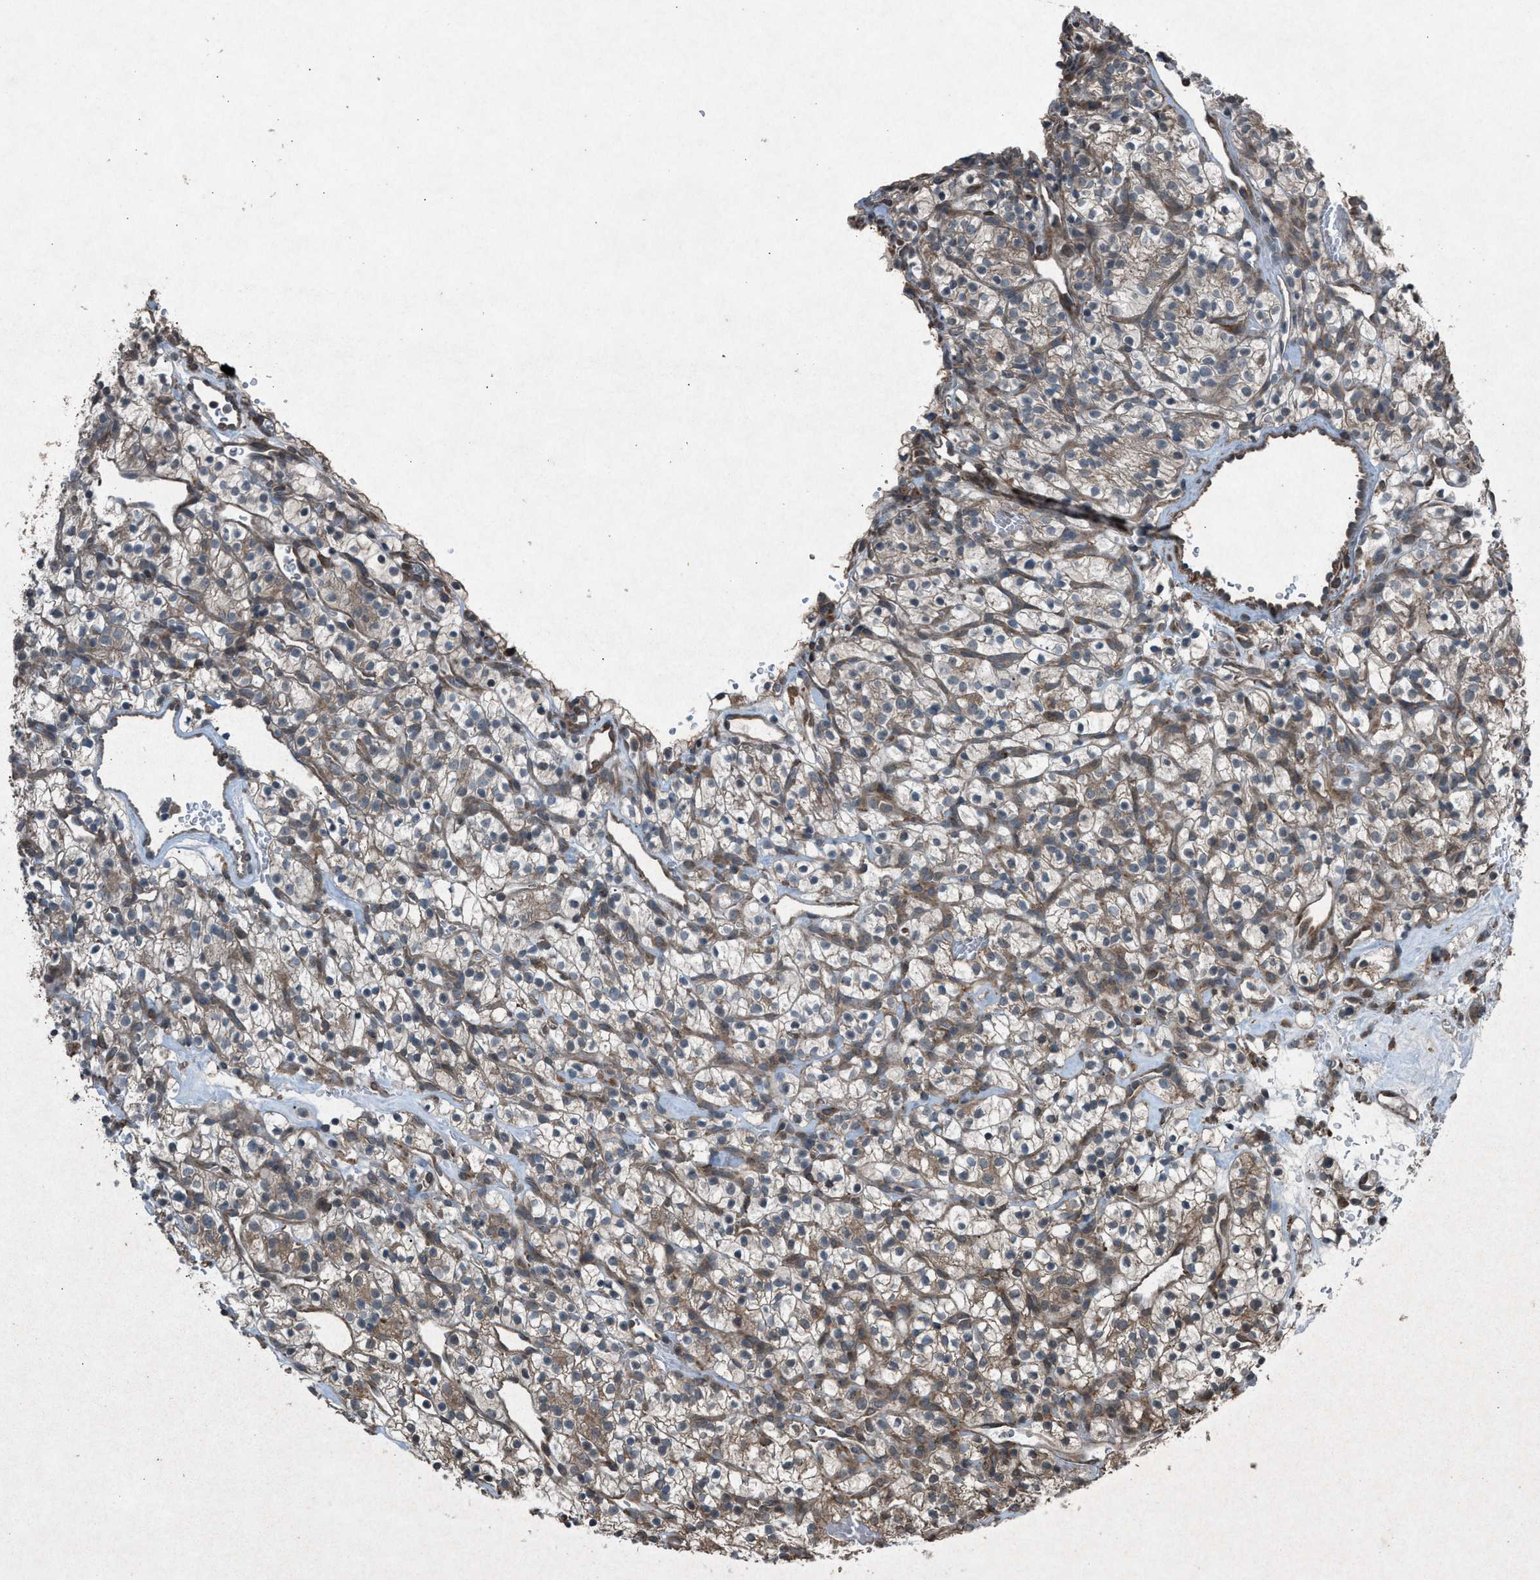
{"staining": {"intensity": "weak", "quantity": ">75%", "location": "cytoplasmic/membranous"}, "tissue": "renal cancer", "cell_type": "Tumor cells", "image_type": "cancer", "snomed": [{"axis": "morphology", "description": "Adenocarcinoma, NOS"}, {"axis": "topography", "description": "Kidney"}], "caption": "Tumor cells exhibit weak cytoplasmic/membranous staining in approximately >75% of cells in adenocarcinoma (renal).", "gene": "CALR", "patient": {"sex": "female", "age": 57}}